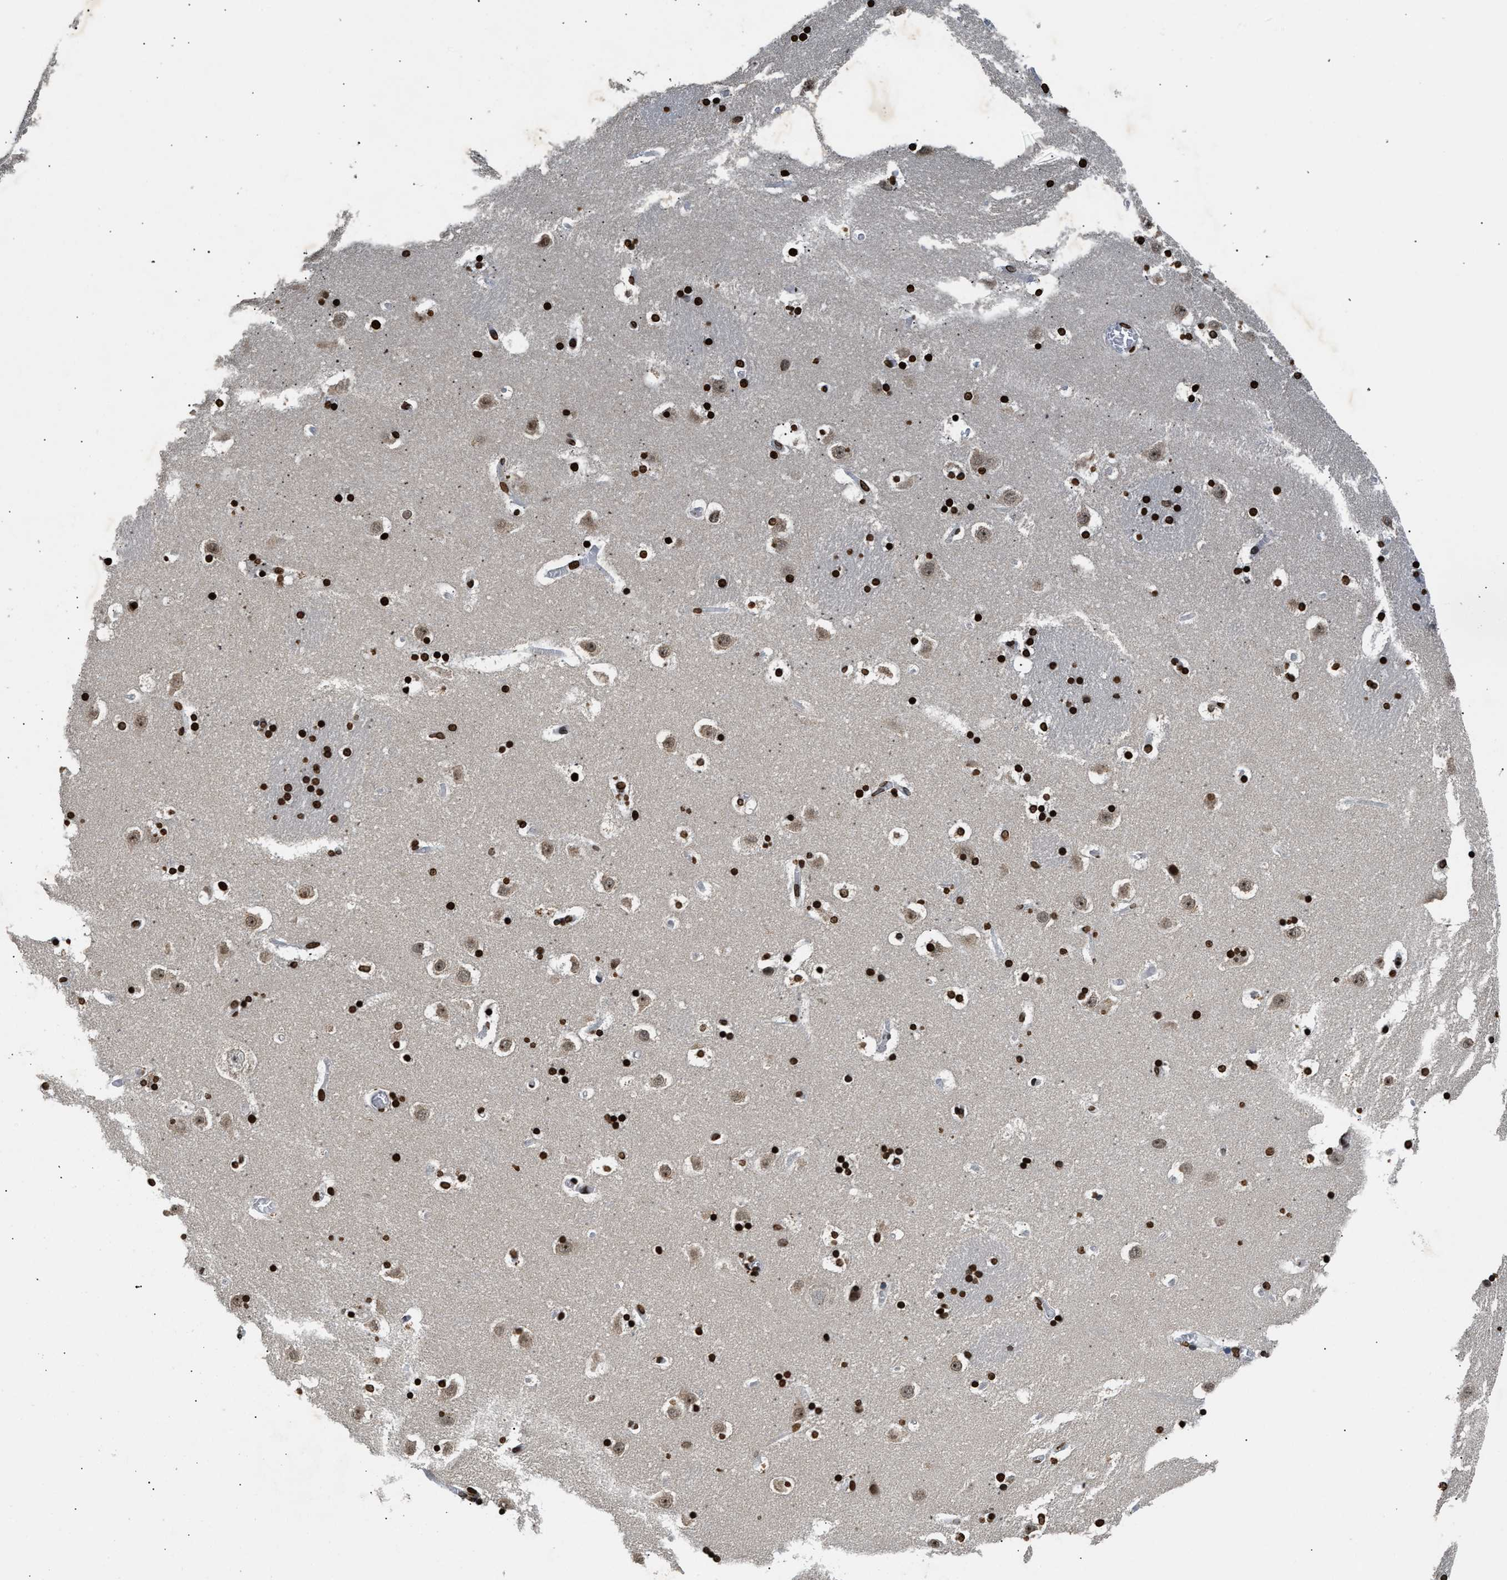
{"staining": {"intensity": "strong", "quantity": ">75%", "location": "nuclear"}, "tissue": "caudate", "cell_type": "Glial cells", "image_type": "normal", "snomed": [{"axis": "morphology", "description": "Normal tissue, NOS"}, {"axis": "topography", "description": "Lateral ventricle wall"}], "caption": "DAB immunohistochemical staining of normal human caudate demonstrates strong nuclear protein positivity in about >75% of glial cells.", "gene": "DNASE1L3", "patient": {"sex": "male", "age": 45}}